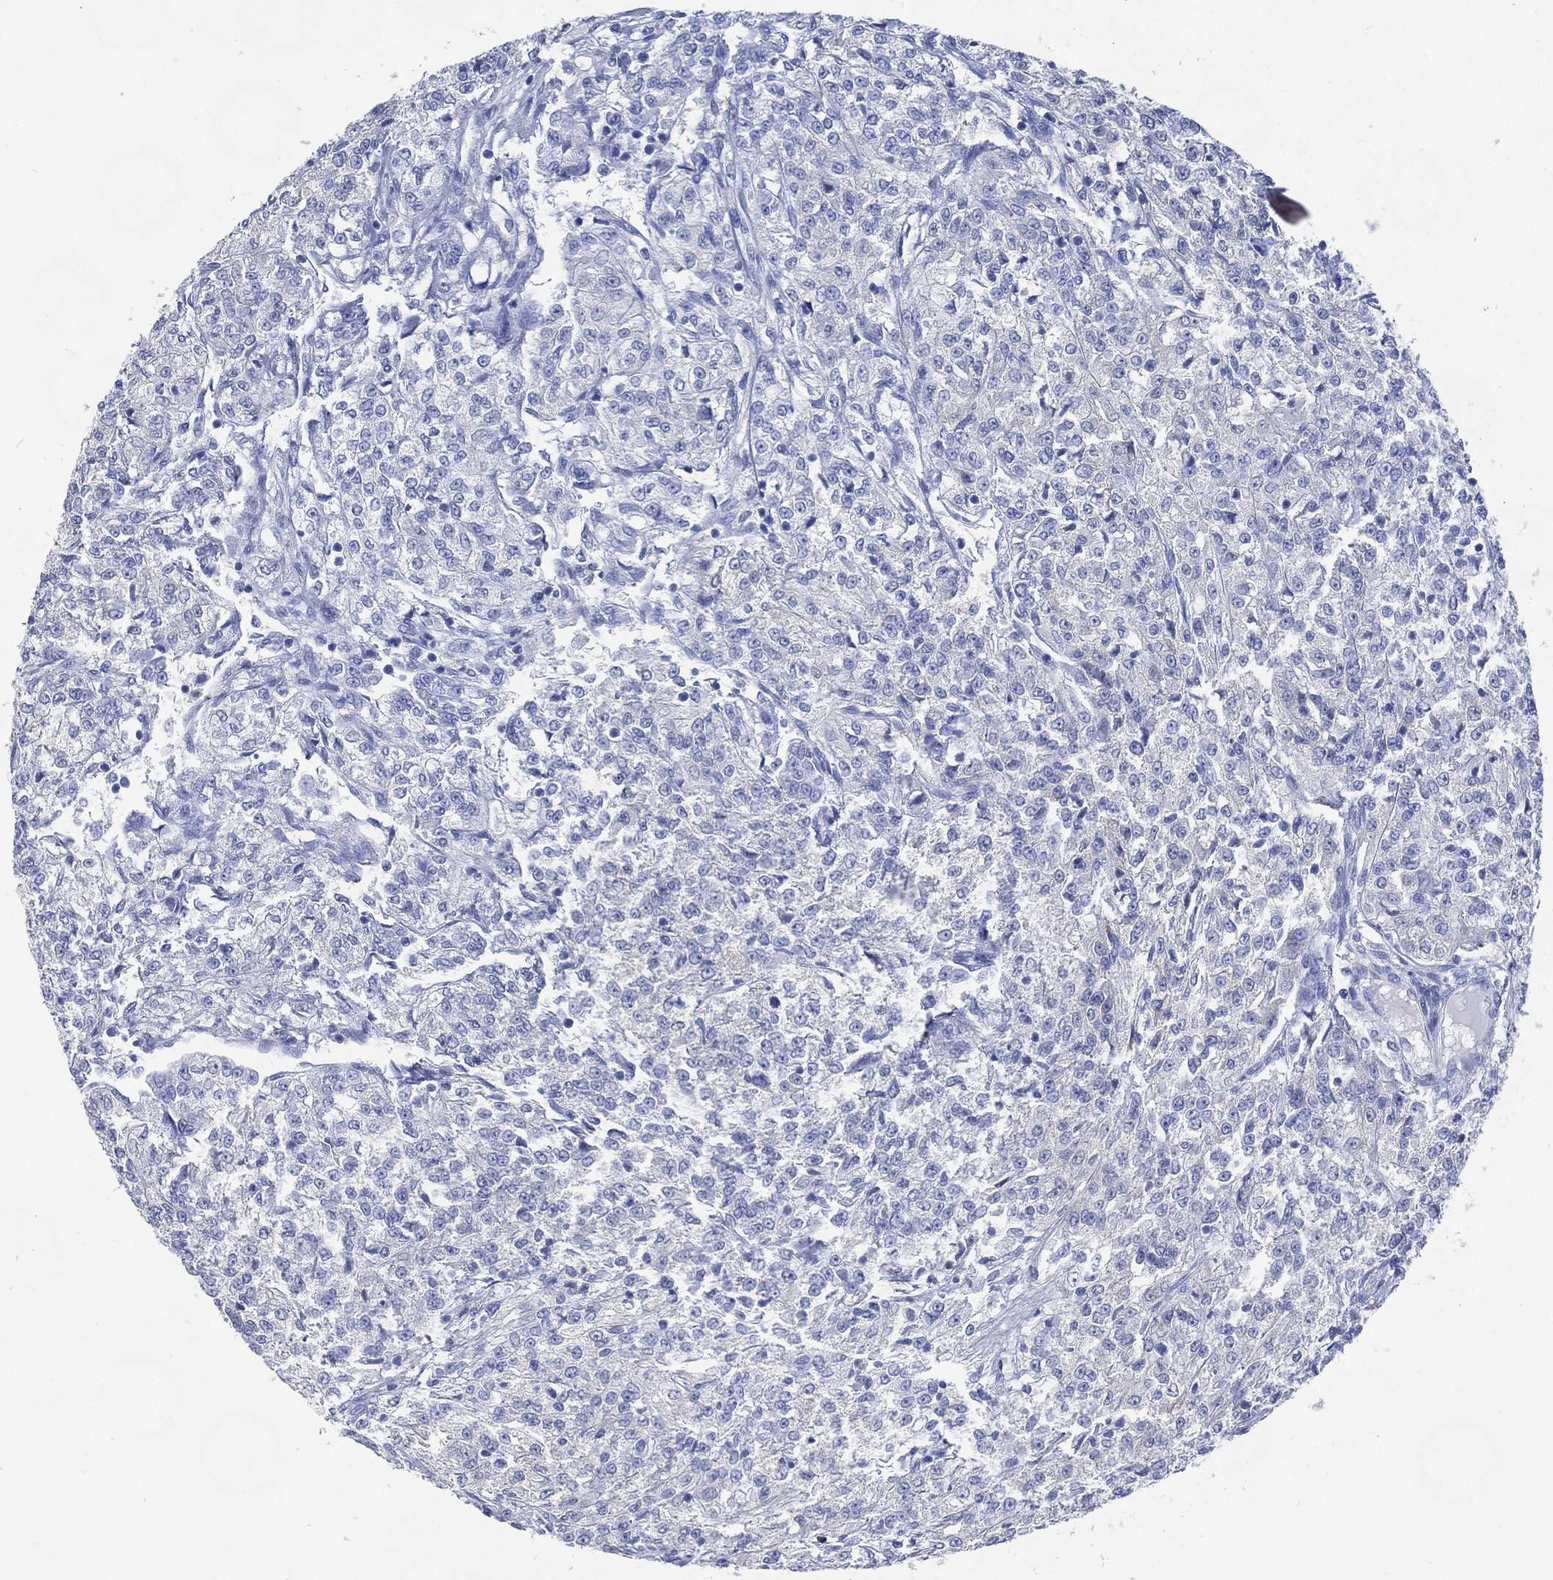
{"staining": {"intensity": "negative", "quantity": "none", "location": "none"}, "tissue": "renal cancer", "cell_type": "Tumor cells", "image_type": "cancer", "snomed": [{"axis": "morphology", "description": "Adenocarcinoma, NOS"}, {"axis": "topography", "description": "Kidney"}], "caption": "Immunohistochemistry (IHC) photomicrograph of adenocarcinoma (renal) stained for a protein (brown), which shows no expression in tumor cells. (IHC, brightfield microscopy, high magnification).", "gene": "FMO1", "patient": {"sex": "female", "age": 63}}